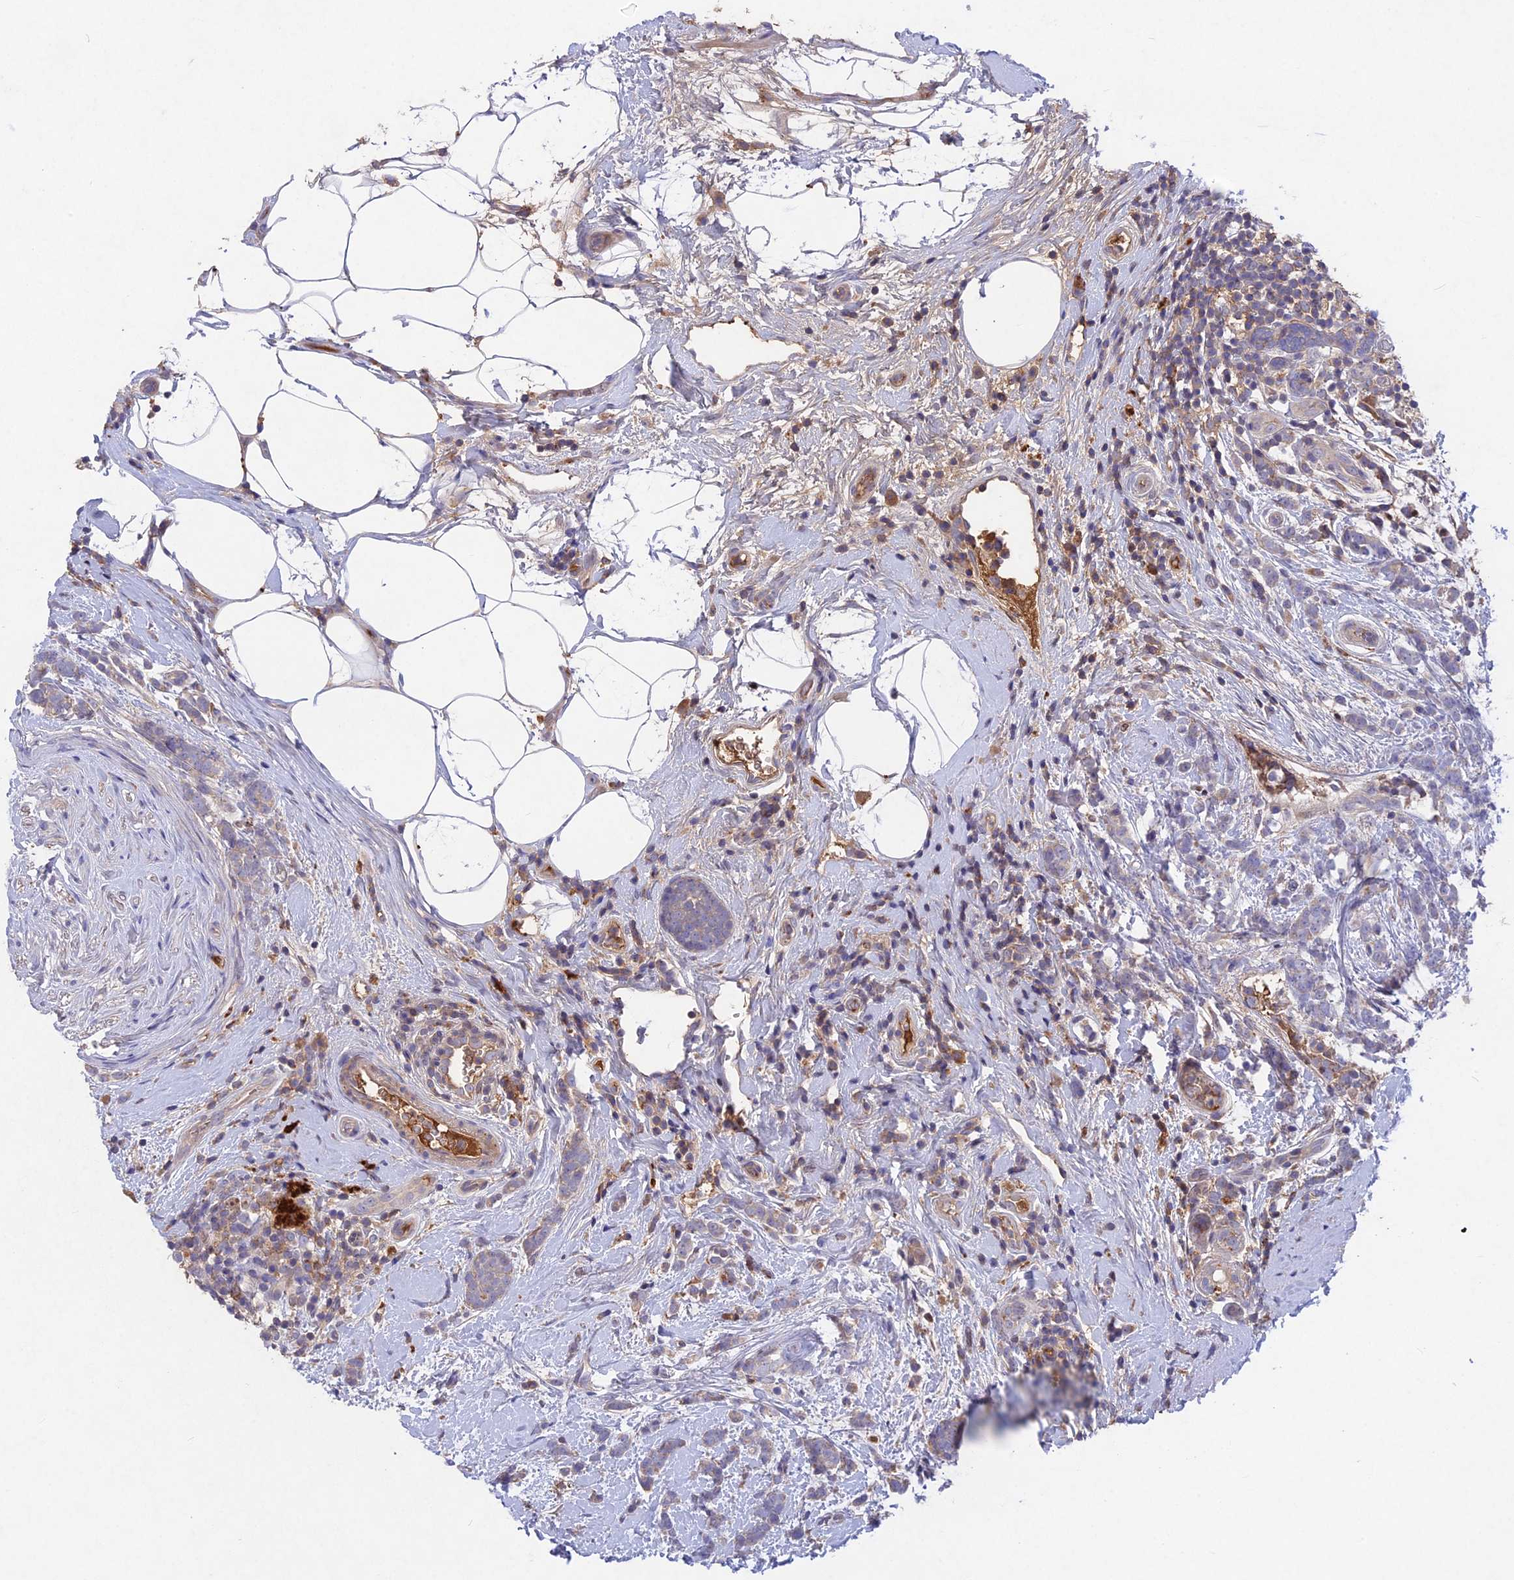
{"staining": {"intensity": "negative", "quantity": "none", "location": "none"}, "tissue": "breast cancer", "cell_type": "Tumor cells", "image_type": "cancer", "snomed": [{"axis": "morphology", "description": "Lobular carcinoma"}, {"axis": "topography", "description": "Breast"}], "caption": "IHC image of neoplastic tissue: breast lobular carcinoma stained with DAB exhibits no significant protein expression in tumor cells.", "gene": "ADO", "patient": {"sex": "female", "age": 58}}